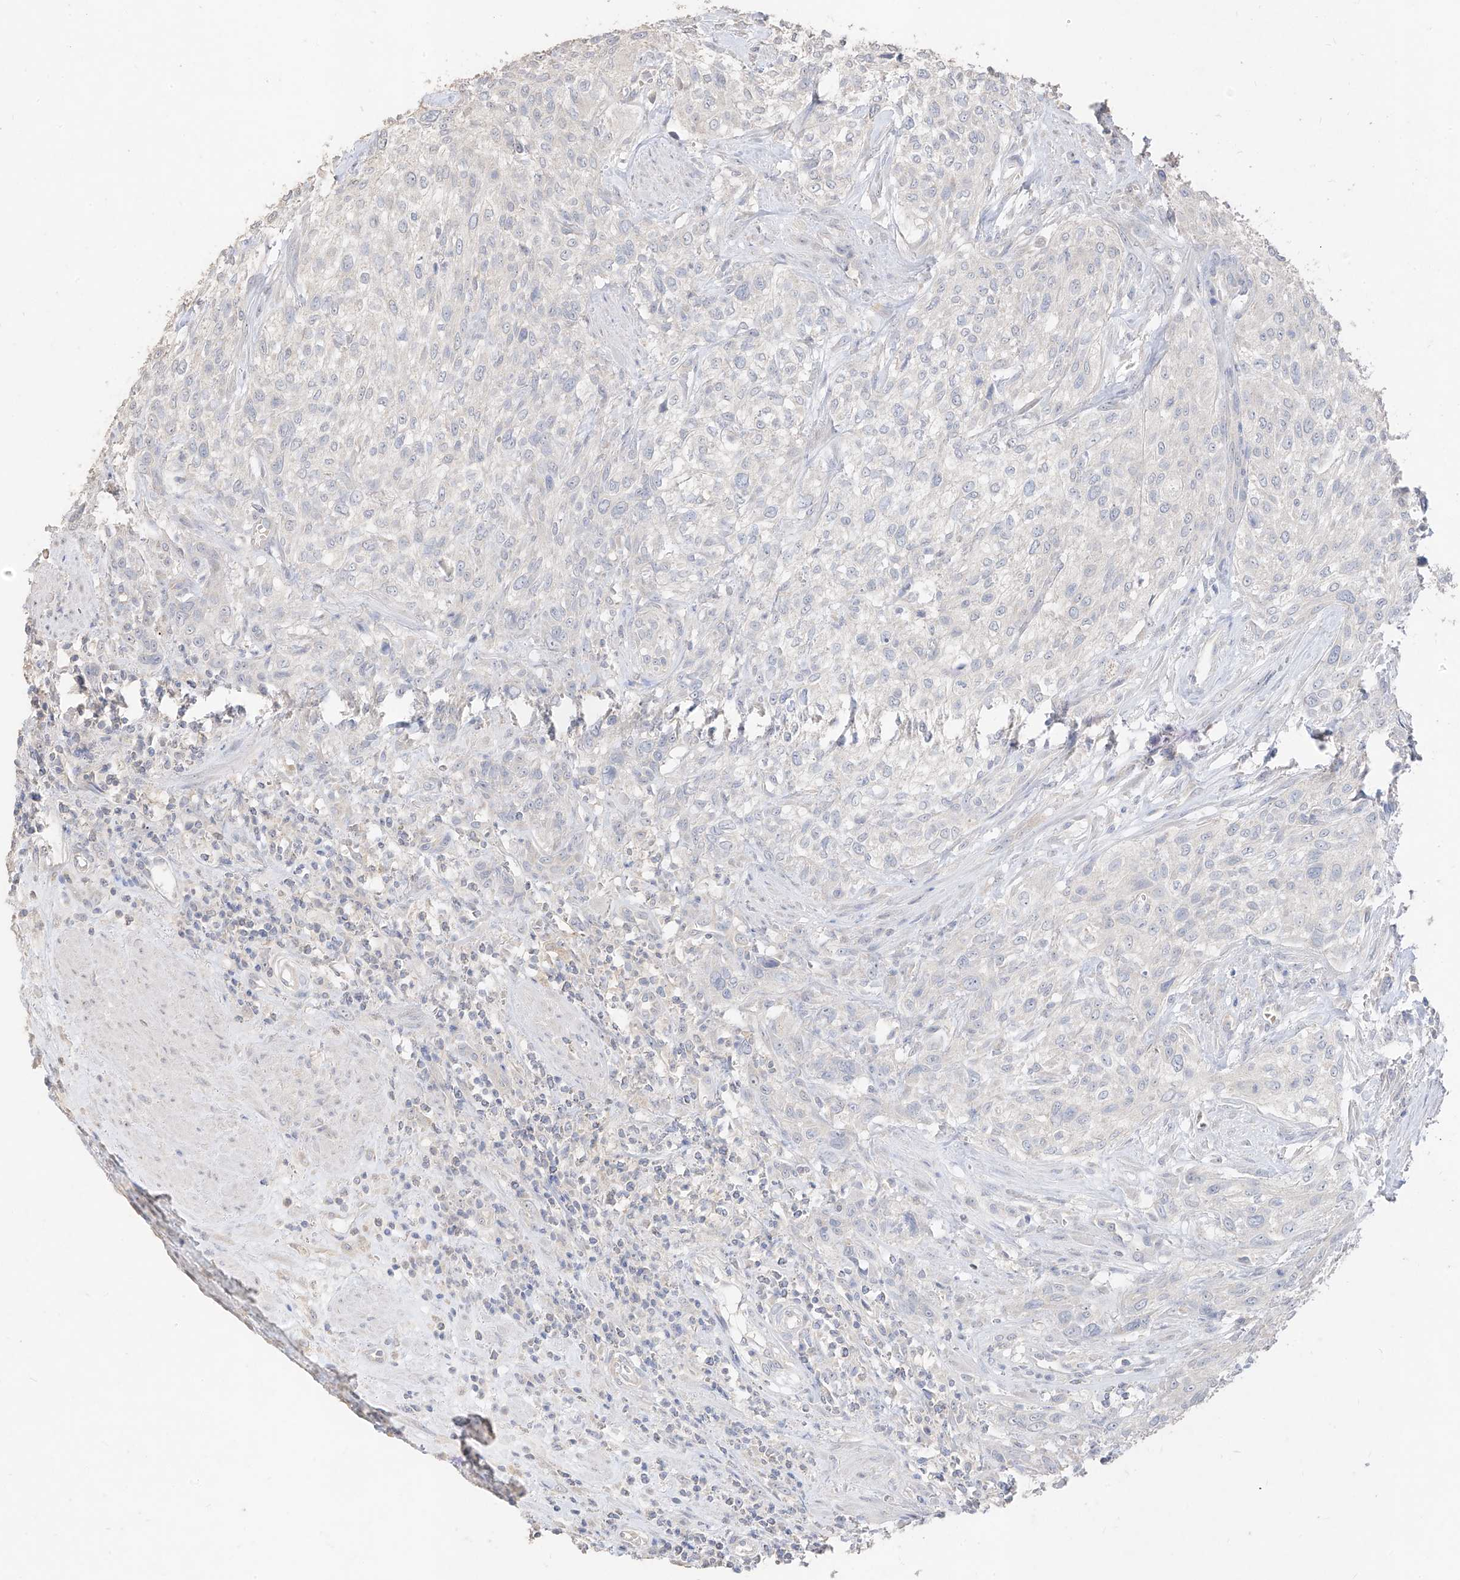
{"staining": {"intensity": "negative", "quantity": "none", "location": "none"}, "tissue": "urothelial cancer", "cell_type": "Tumor cells", "image_type": "cancer", "snomed": [{"axis": "morphology", "description": "Urothelial carcinoma, High grade"}, {"axis": "topography", "description": "Urinary bladder"}], "caption": "This is a micrograph of IHC staining of urothelial cancer, which shows no expression in tumor cells.", "gene": "ZZEF1", "patient": {"sex": "male", "age": 35}}